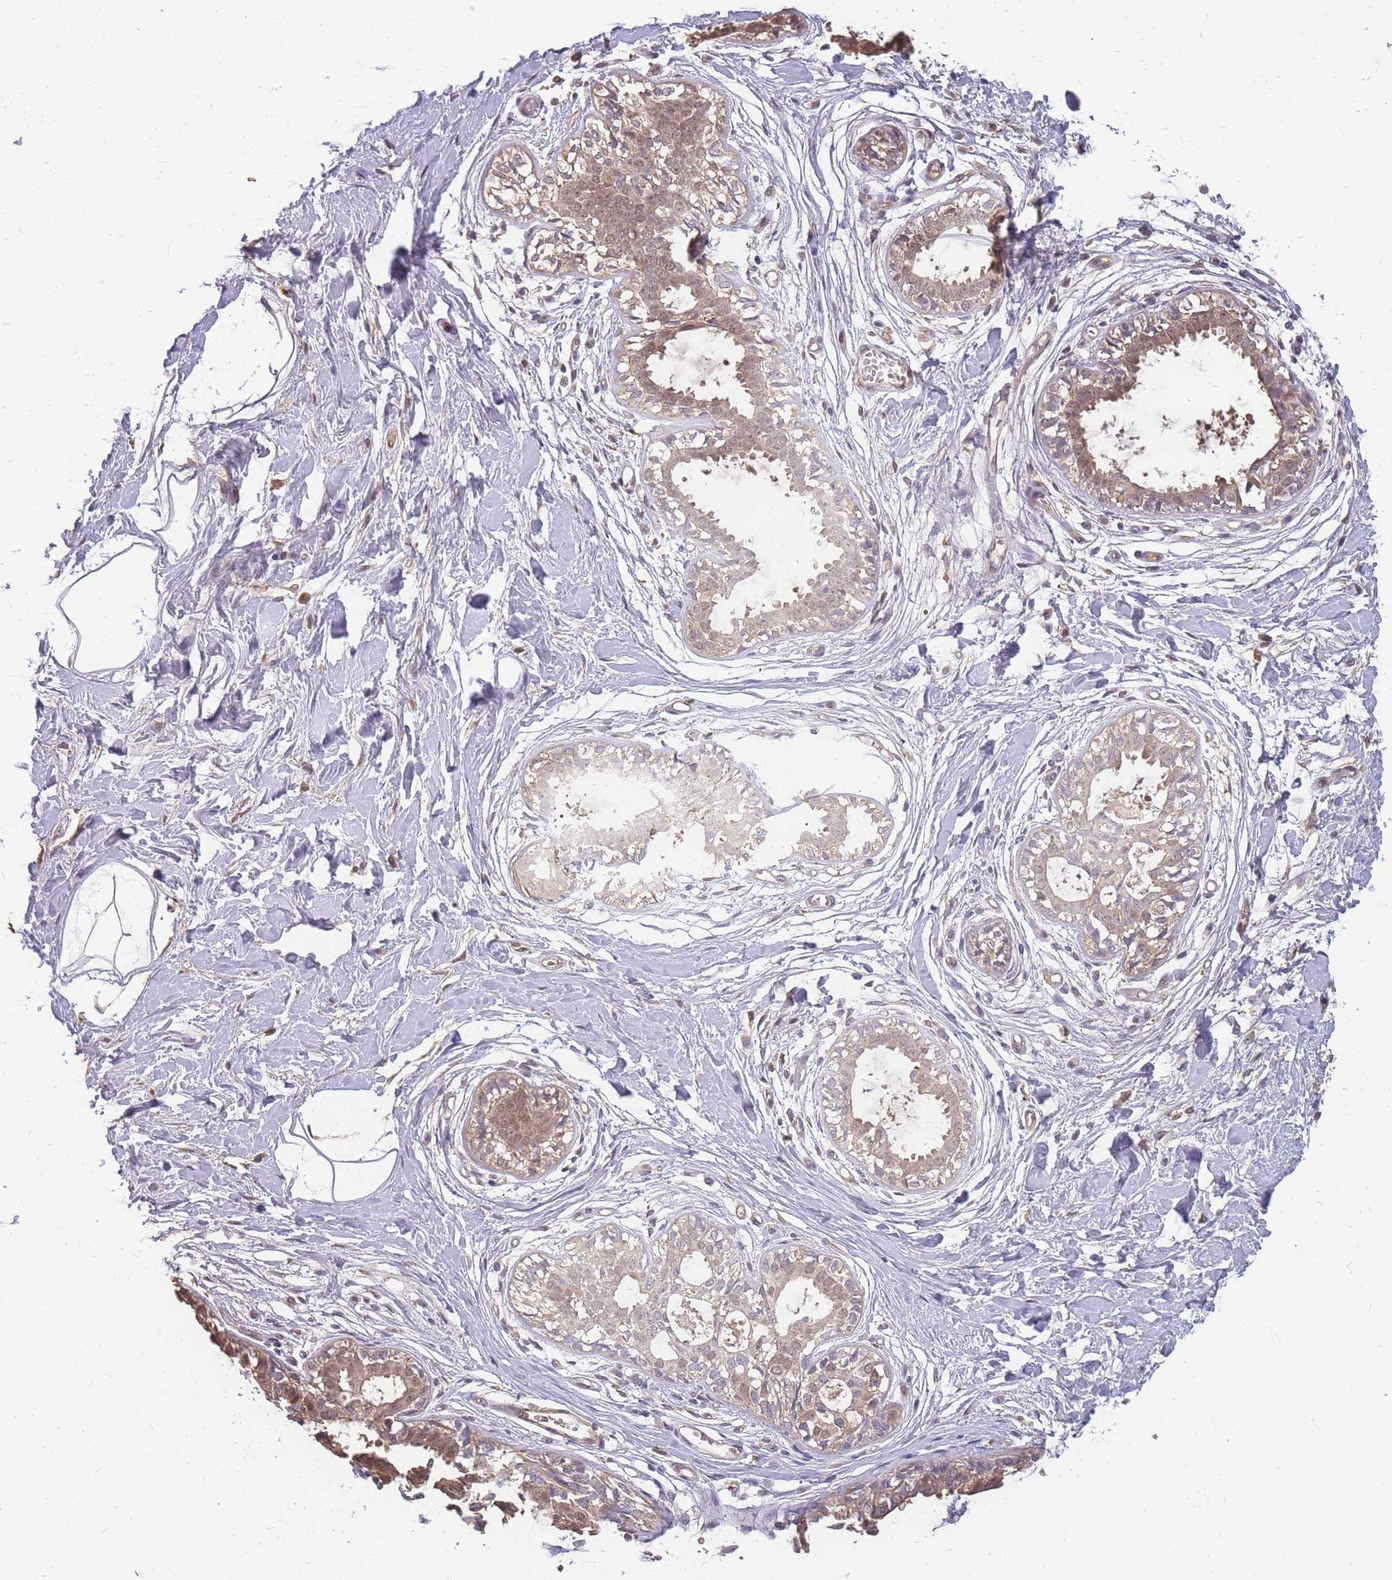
{"staining": {"intensity": "negative", "quantity": "none", "location": "none"}, "tissue": "breast", "cell_type": "Adipocytes", "image_type": "normal", "snomed": [{"axis": "morphology", "description": "Normal tissue, NOS"}, {"axis": "topography", "description": "Breast"}], "caption": "DAB immunohistochemical staining of normal human breast reveals no significant positivity in adipocytes. Brightfield microscopy of immunohistochemistry (IHC) stained with DAB (3,3'-diaminobenzidine) (brown) and hematoxylin (blue), captured at high magnification.", "gene": "CDKN2AIPNL", "patient": {"sex": "female", "age": 45}}